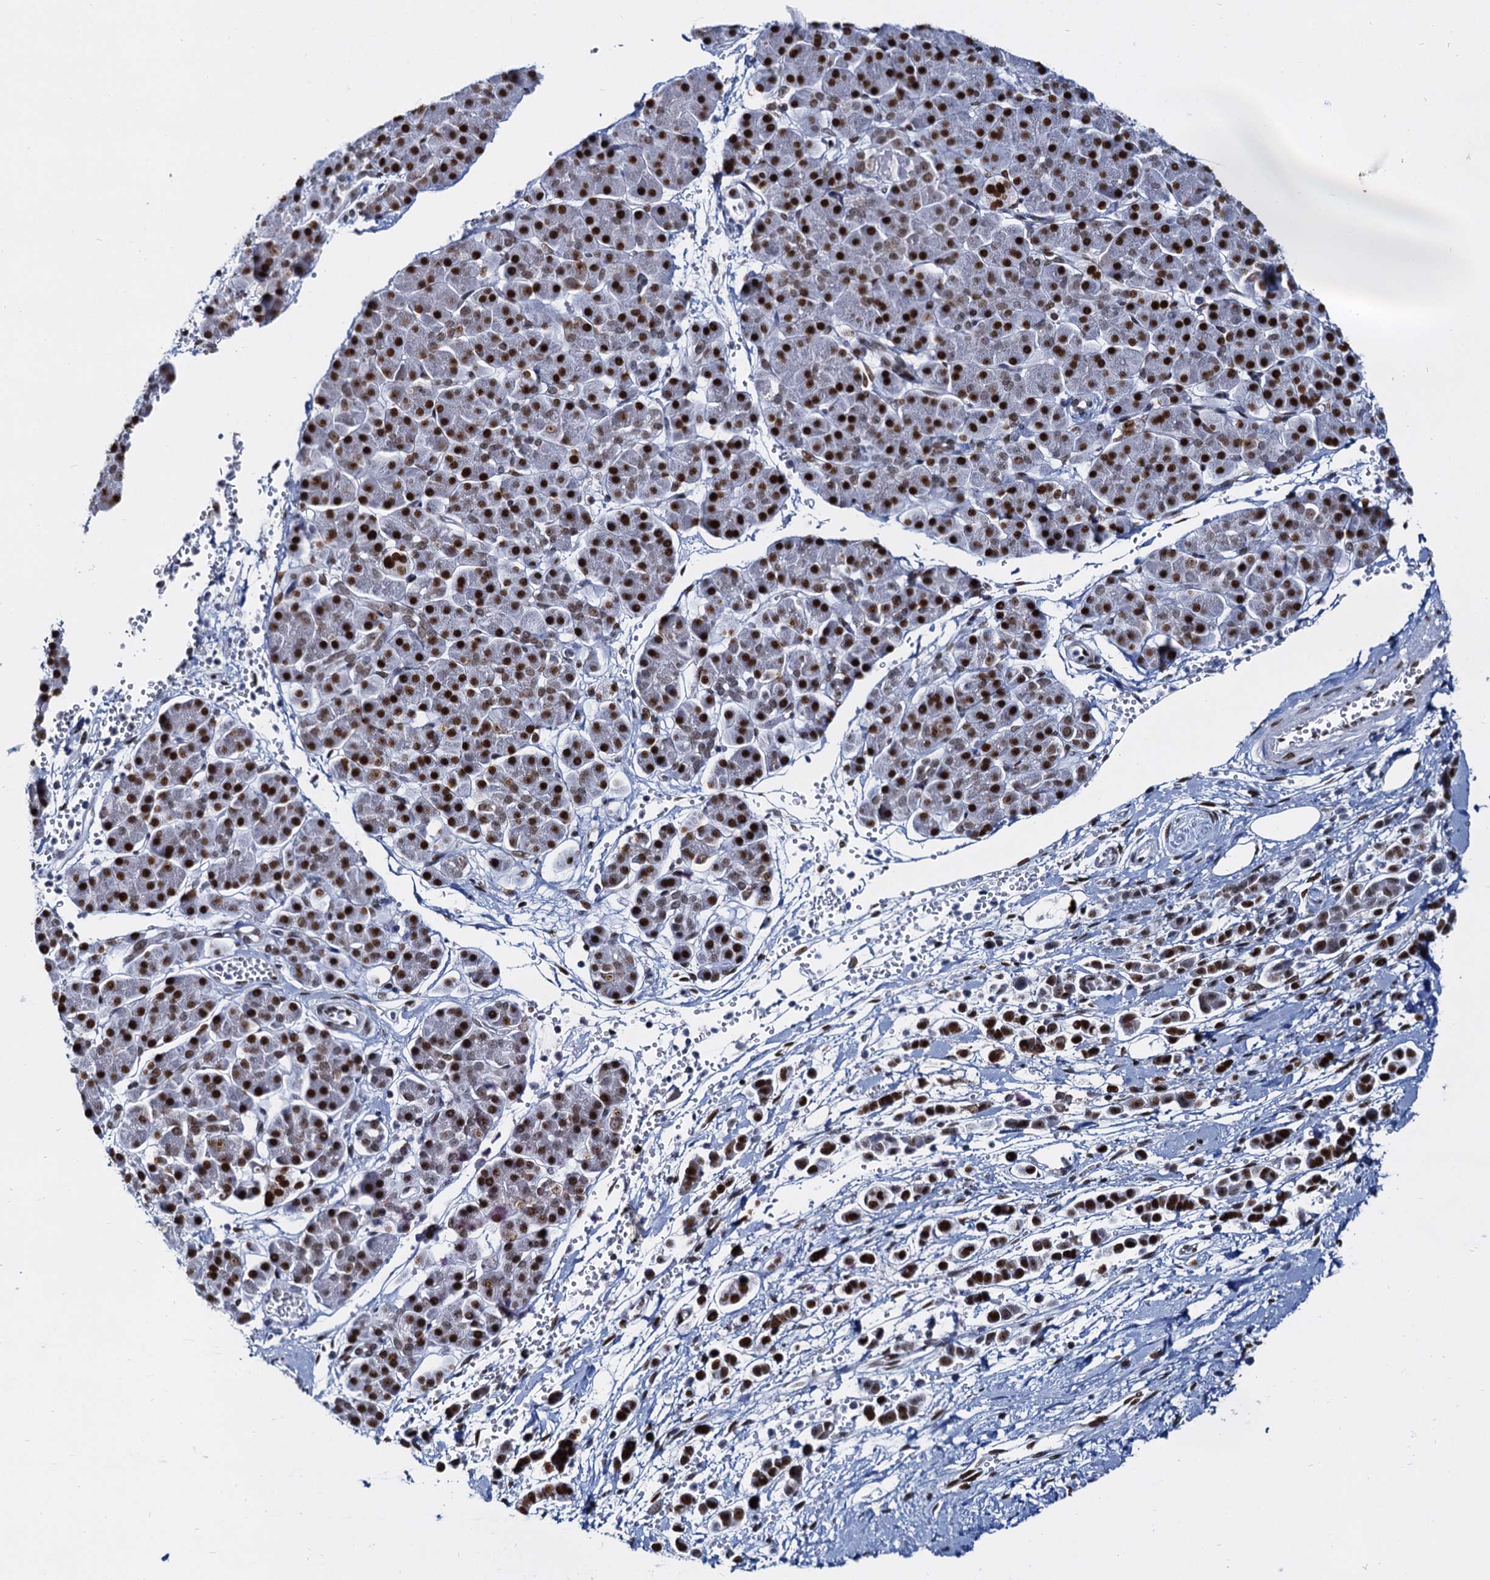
{"staining": {"intensity": "strong", "quantity": ">75%", "location": "nuclear"}, "tissue": "pancreatic cancer", "cell_type": "Tumor cells", "image_type": "cancer", "snomed": [{"axis": "morphology", "description": "Normal tissue, NOS"}, {"axis": "morphology", "description": "Adenocarcinoma, NOS"}, {"axis": "topography", "description": "Pancreas"}], "caption": "The image exhibits immunohistochemical staining of pancreatic cancer. There is strong nuclear staining is identified in about >75% of tumor cells.", "gene": "CMAS", "patient": {"sex": "female", "age": 64}}